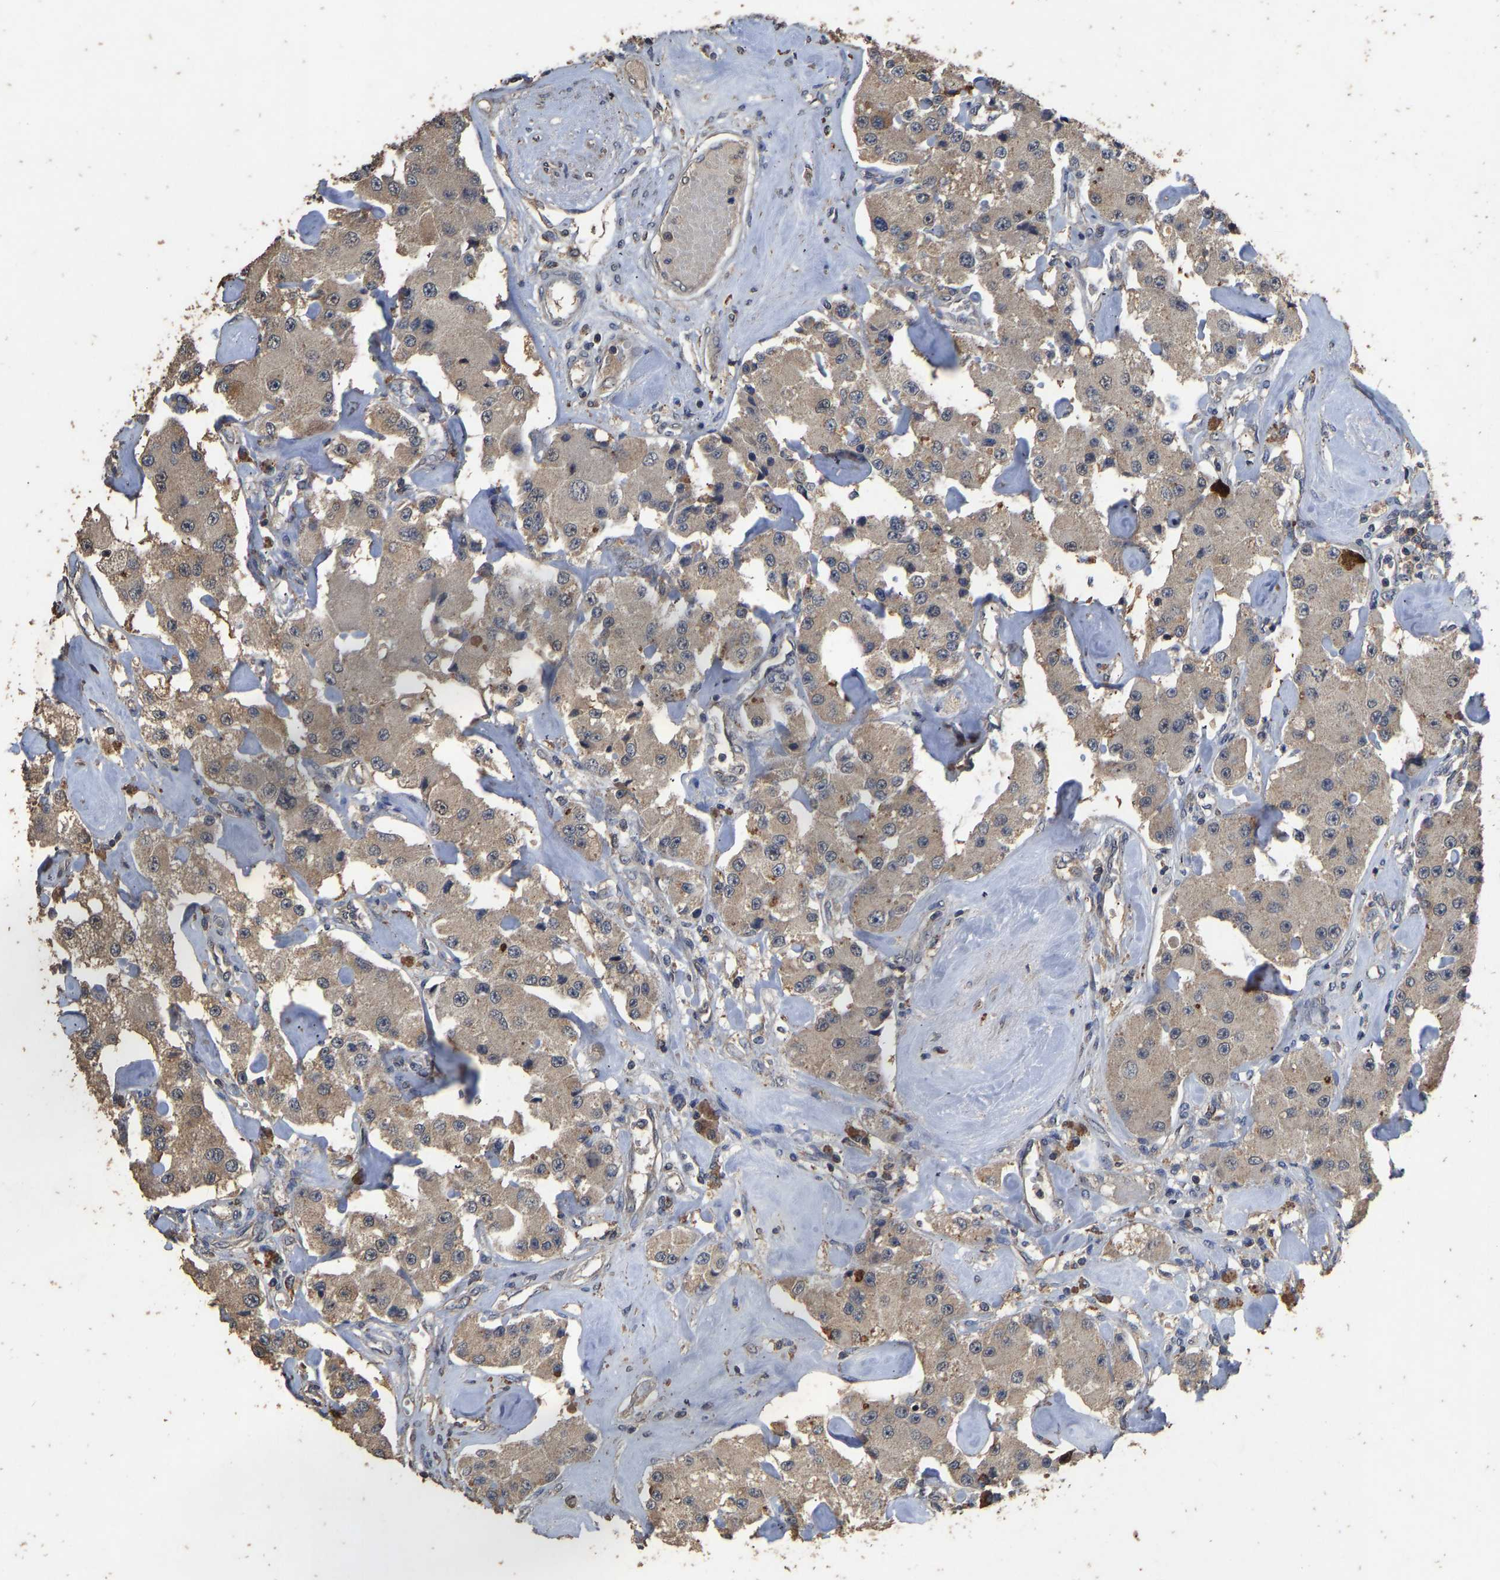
{"staining": {"intensity": "moderate", "quantity": ">75%", "location": "cytoplasmic/membranous"}, "tissue": "carcinoid", "cell_type": "Tumor cells", "image_type": "cancer", "snomed": [{"axis": "morphology", "description": "Carcinoid, malignant, NOS"}, {"axis": "topography", "description": "Pancreas"}], "caption": "Immunohistochemical staining of carcinoid demonstrates medium levels of moderate cytoplasmic/membranous protein expression in approximately >75% of tumor cells. (Brightfield microscopy of DAB IHC at high magnification).", "gene": "CIDEC", "patient": {"sex": "male", "age": 41}}